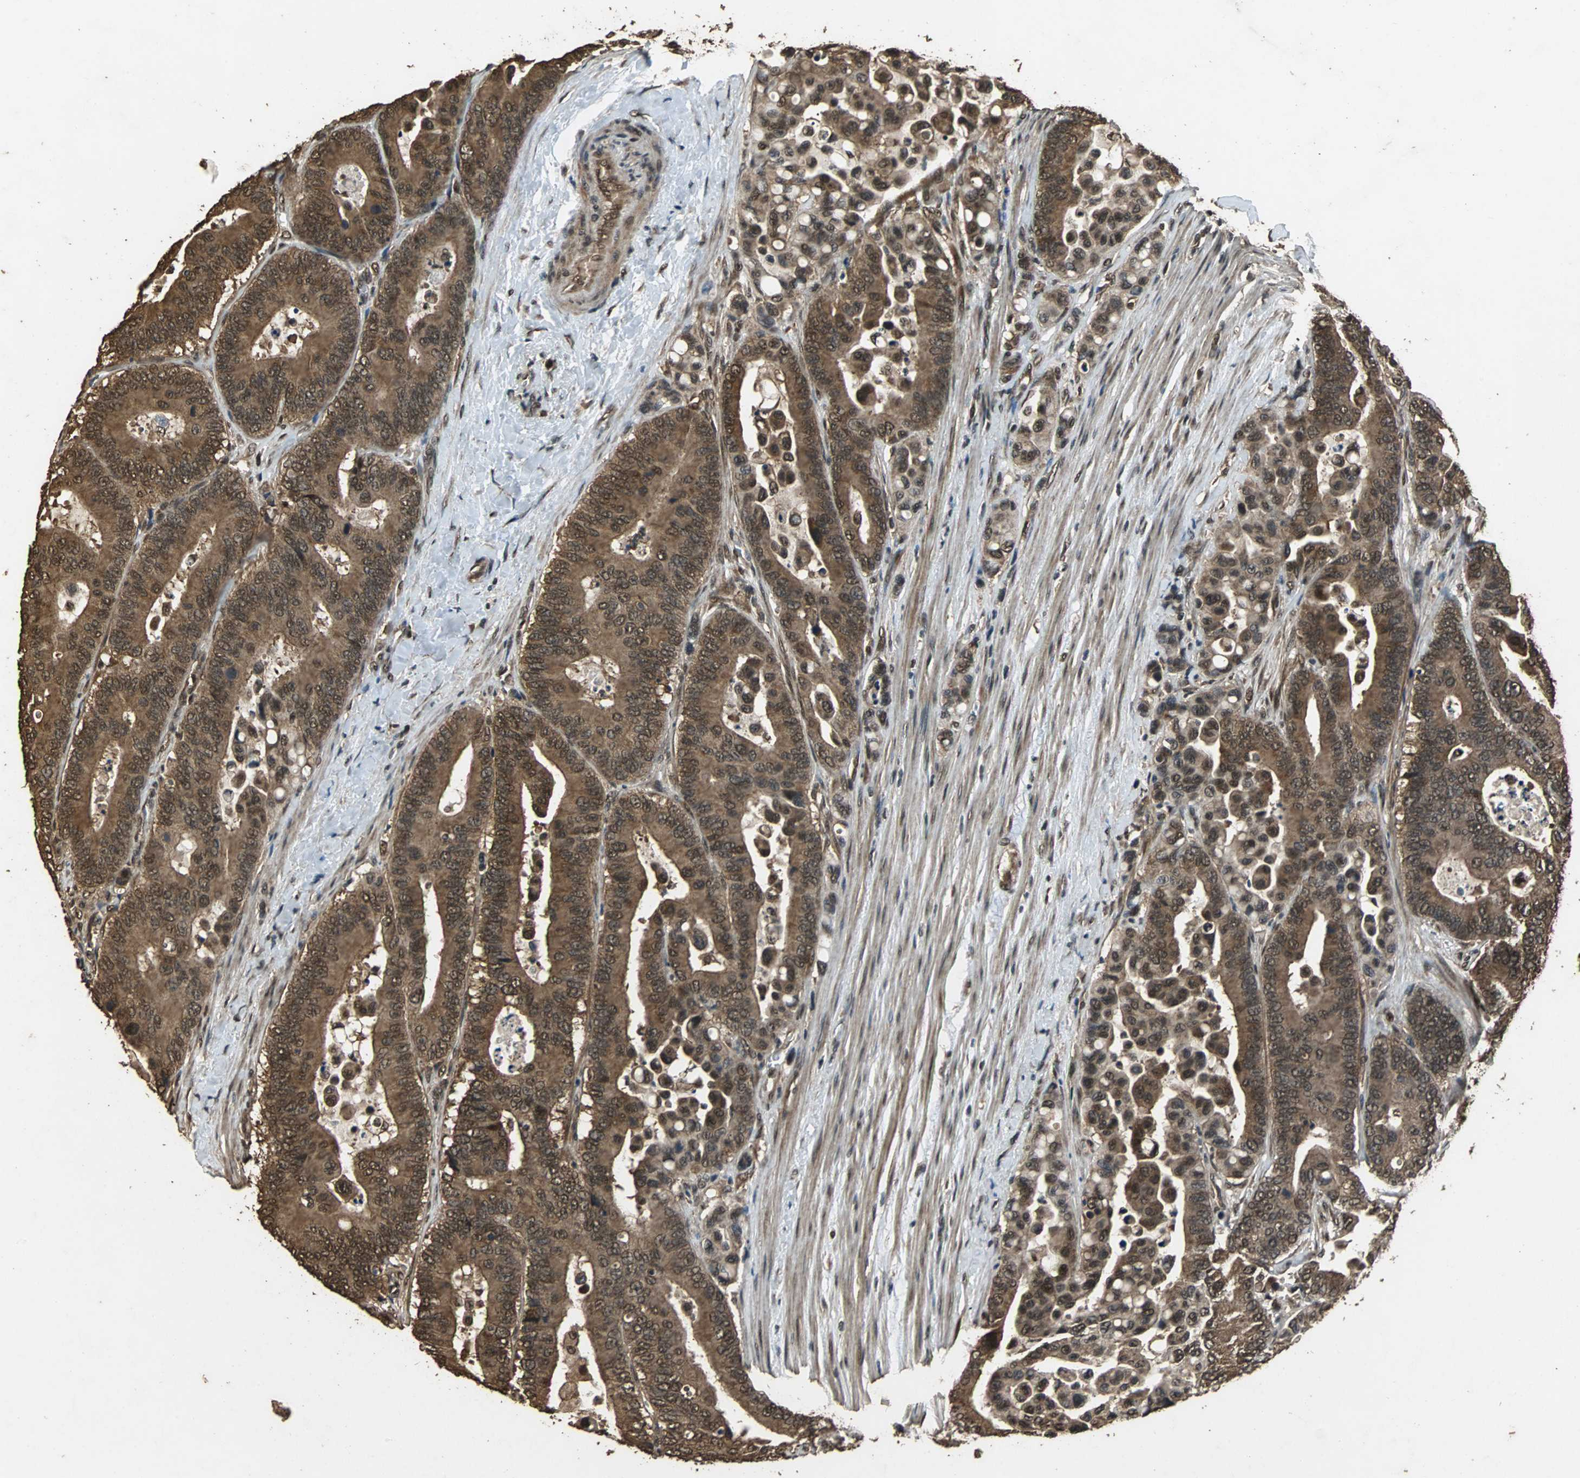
{"staining": {"intensity": "strong", "quantity": ">75%", "location": "cytoplasmic/membranous,nuclear"}, "tissue": "colorectal cancer", "cell_type": "Tumor cells", "image_type": "cancer", "snomed": [{"axis": "morphology", "description": "Normal tissue, NOS"}, {"axis": "morphology", "description": "Adenocarcinoma, NOS"}, {"axis": "topography", "description": "Colon"}], "caption": "Protein staining of colorectal cancer (adenocarcinoma) tissue reveals strong cytoplasmic/membranous and nuclear staining in about >75% of tumor cells. (DAB (3,3'-diaminobenzidine) = brown stain, brightfield microscopy at high magnification).", "gene": "ZNF18", "patient": {"sex": "male", "age": 82}}